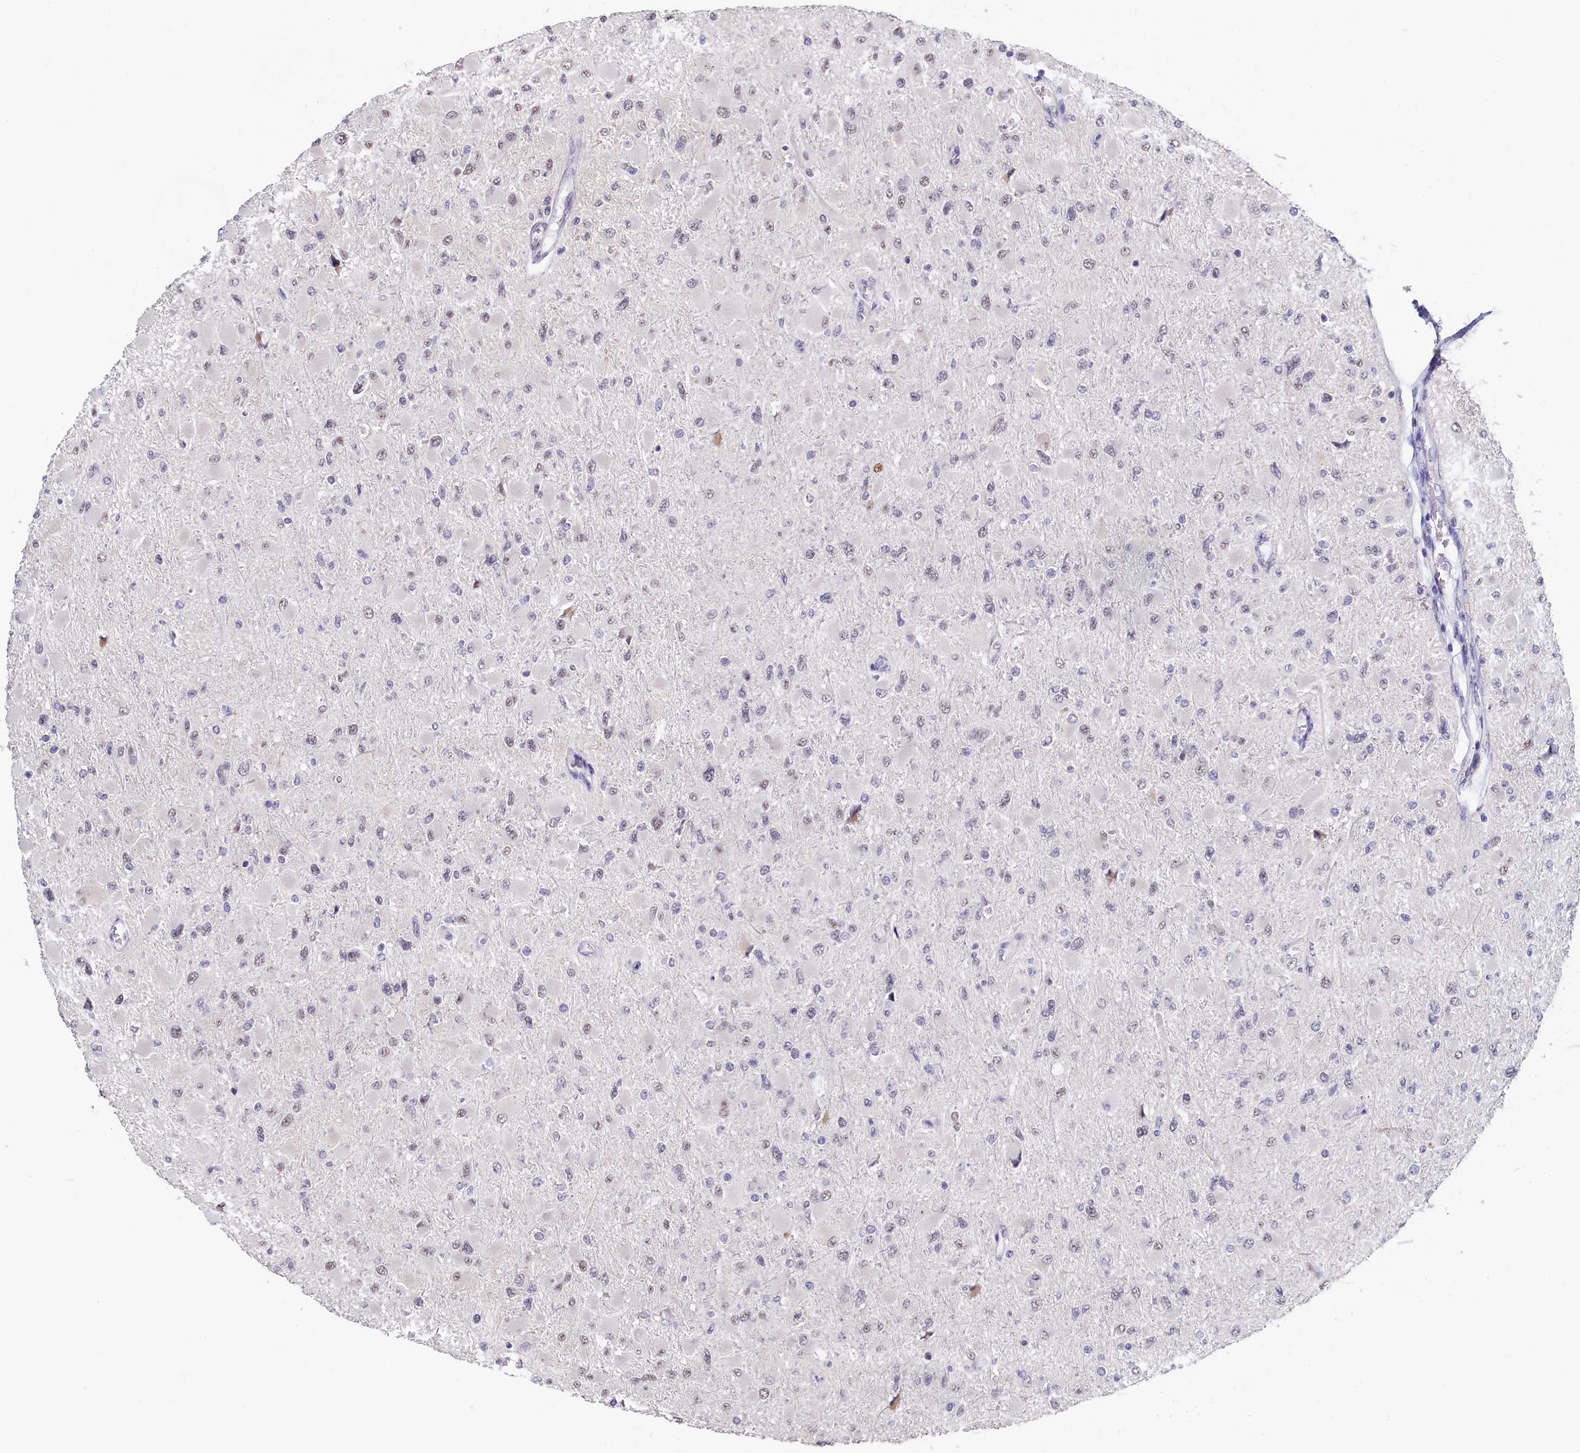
{"staining": {"intensity": "negative", "quantity": "none", "location": "none"}, "tissue": "glioma", "cell_type": "Tumor cells", "image_type": "cancer", "snomed": [{"axis": "morphology", "description": "Glioma, malignant, High grade"}, {"axis": "topography", "description": "Cerebral cortex"}], "caption": "The histopathology image displays no significant staining in tumor cells of glioma.", "gene": "MOSPD3", "patient": {"sex": "female", "age": 36}}